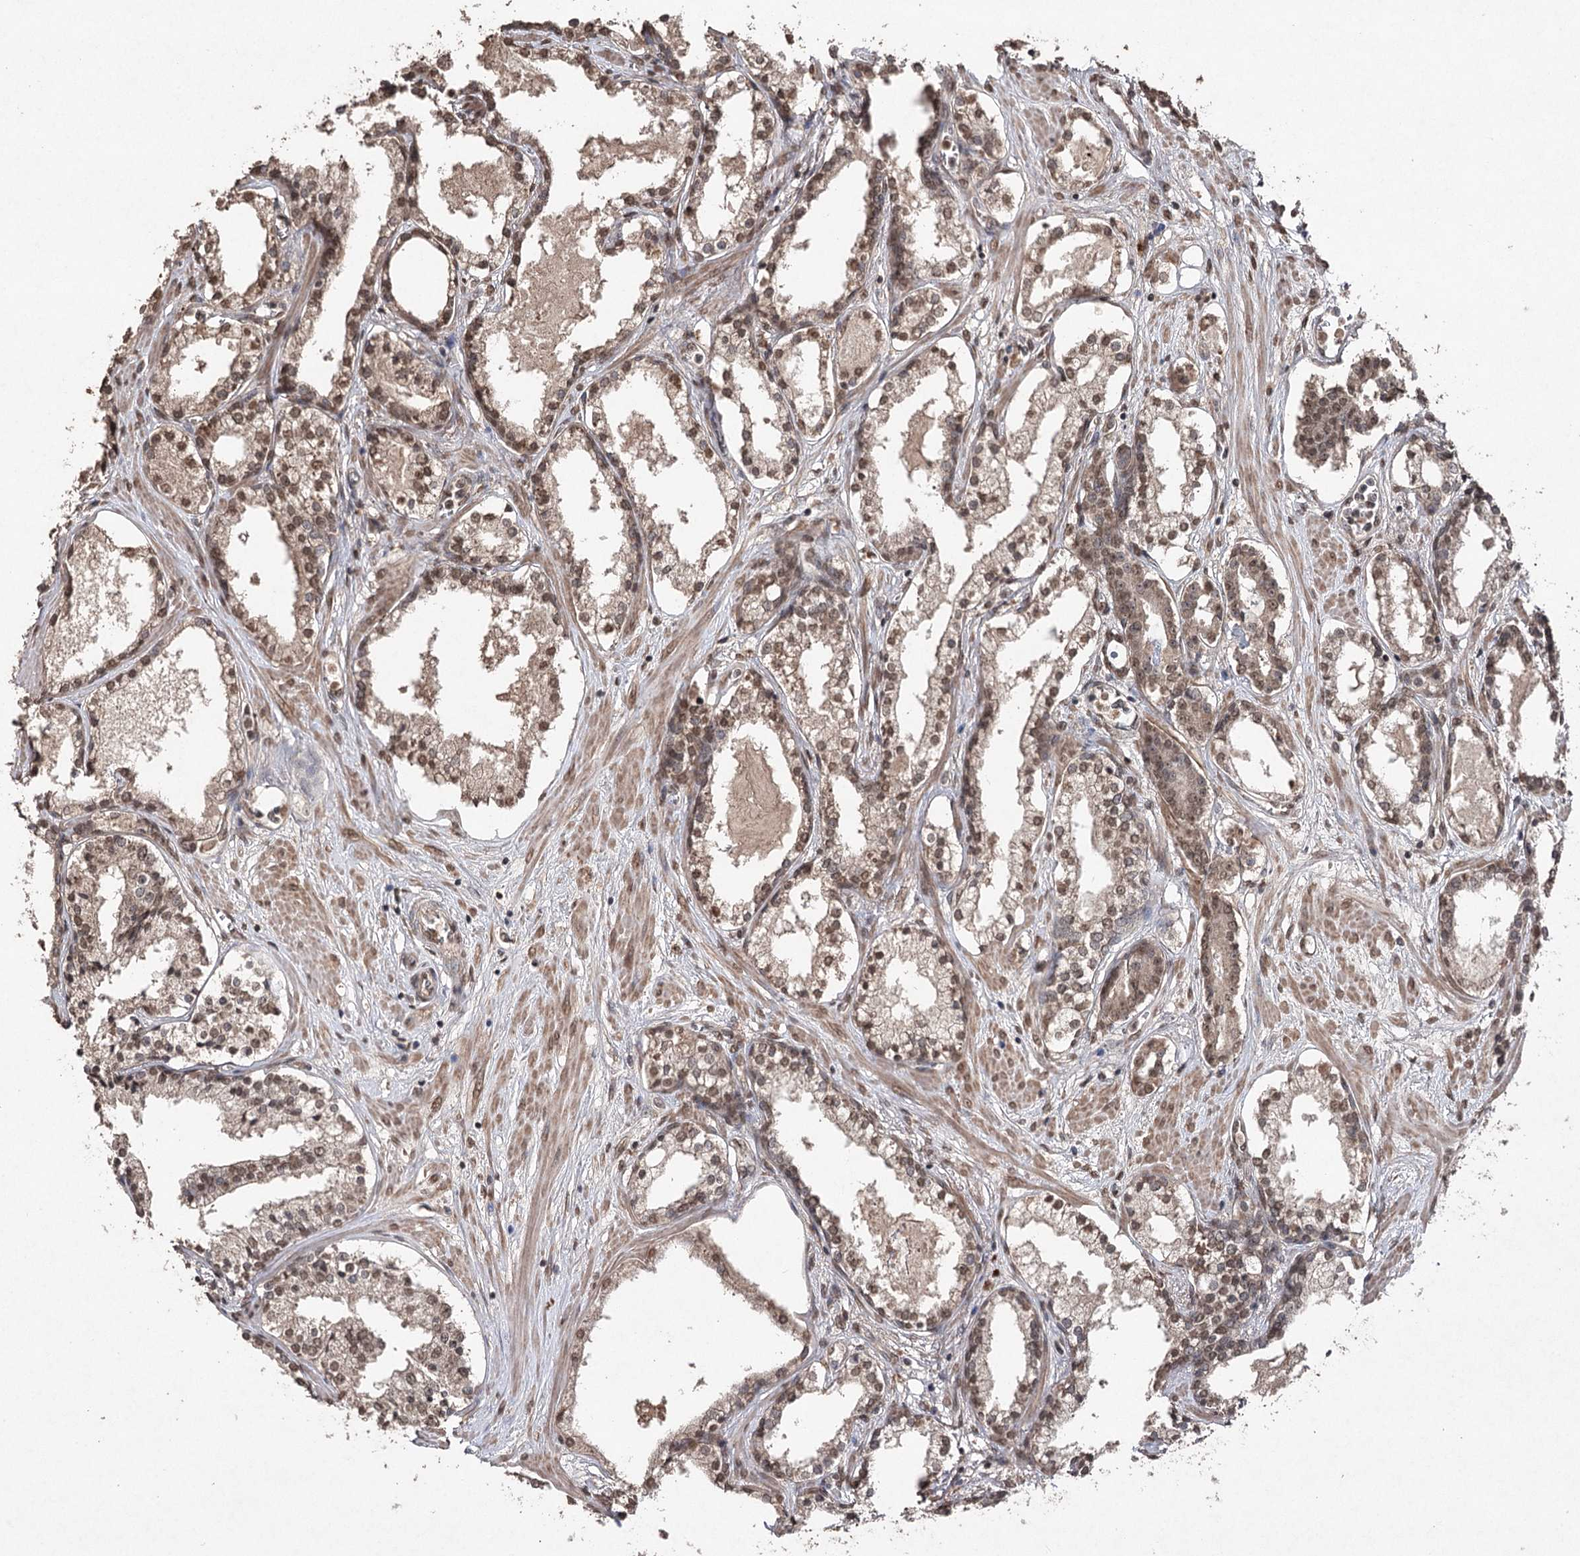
{"staining": {"intensity": "moderate", "quantity": ">75%", "location": "nuclear"}, "tissue": "prostate cancer", "cell_type": "Tumor cells", "image_type": "cancer", "snomed": [{"axis": "morphology", "description": "Adenocarcinoma, High grade"}, {"axis": "topography", "description": "Prostate"}], "caption": "There is medium levels of moderate nuclear positivity in tumor cells of adenocarcinoma (high-grade) (prostate), as demonstrated by immunohistochemical staining (brown color).", "gene": "ATG14", "patient": {"sex": "male", "age": 58}}